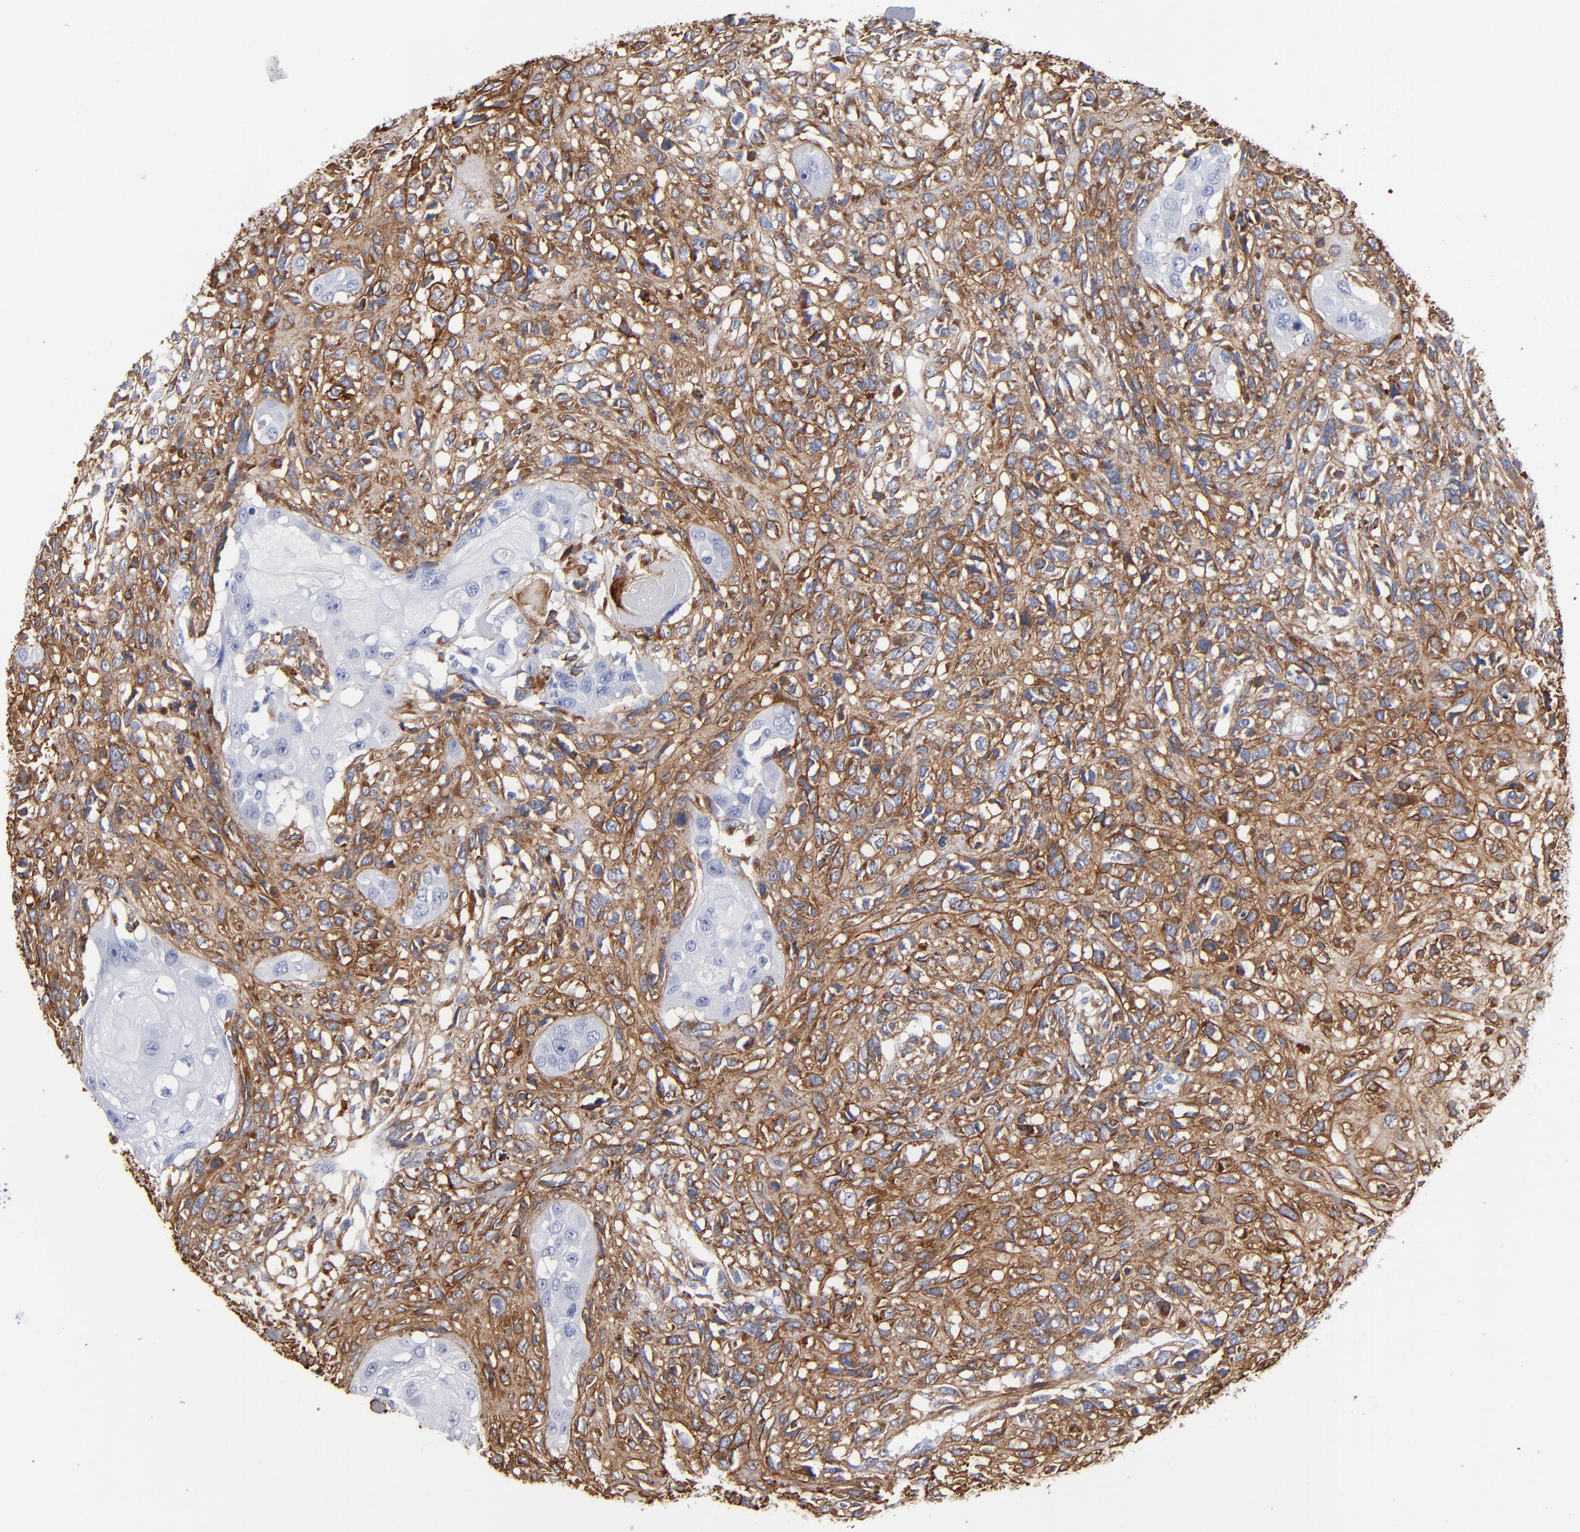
{"staining": {"intensity": "negative", "quantity": "none", "location": "none"}, "tissue": "head and neck cancer", "cell_type": "Tumor cells", "image_type": "cancer", "snomed": [{"axis": "morphology", "description": "Neoplasm, malignant, NOS"}, {"axis": "topography", "description": "Salivary gland"}, {"axis": "topography", "description": "Head-Neck"}], "caption": "Head and neck cancer (malignant neoplasm) stained for a protein using immunohistochemistry exhibits no positivity tumor cells.", "gene": "EMILIN1", "patient": {"sex": "male", "age": 43}}